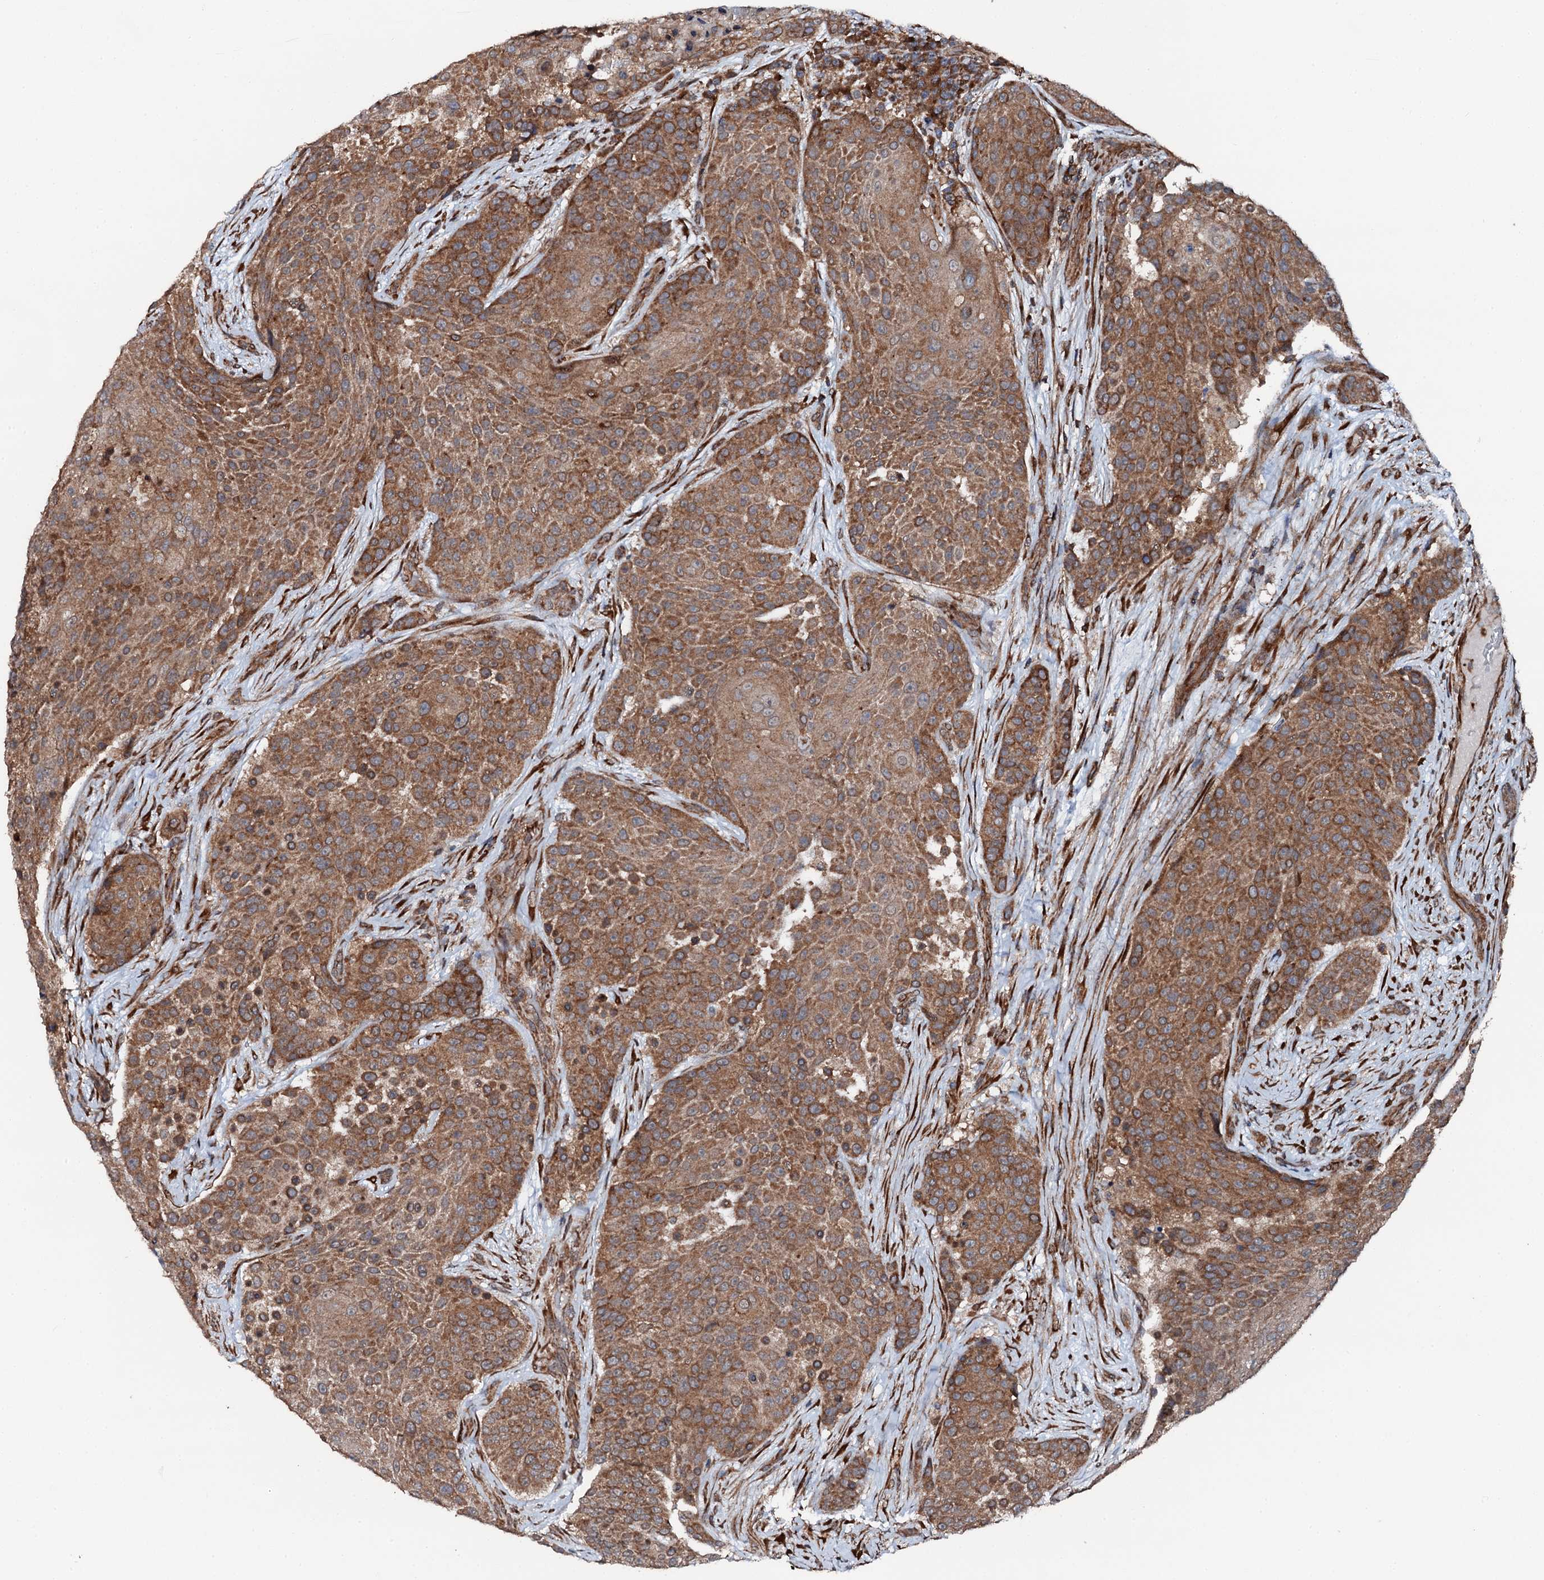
{"staining": {"intensity": "moderate", "quantity": ">75%", "location": "cytoplasmic/membranous"}, "tissue": "urothelial cancer", "cell_type": "Tumor cells", "image_type": "cancer", "snomed": [{"axis": "morphology", "description": "Urothelial carcinoma, High grade"}, {"axis": "topography", "description": "Urinary bladder"}], "caption": "Urothelial cancer stained for a protein reveals moderate cytoplasmic/membranous positivity in tumor cells. (IHC, brightfield microscopy, high magnification).", "gene": "EDC4", "patient": {"sex": "female", "age": 63}}